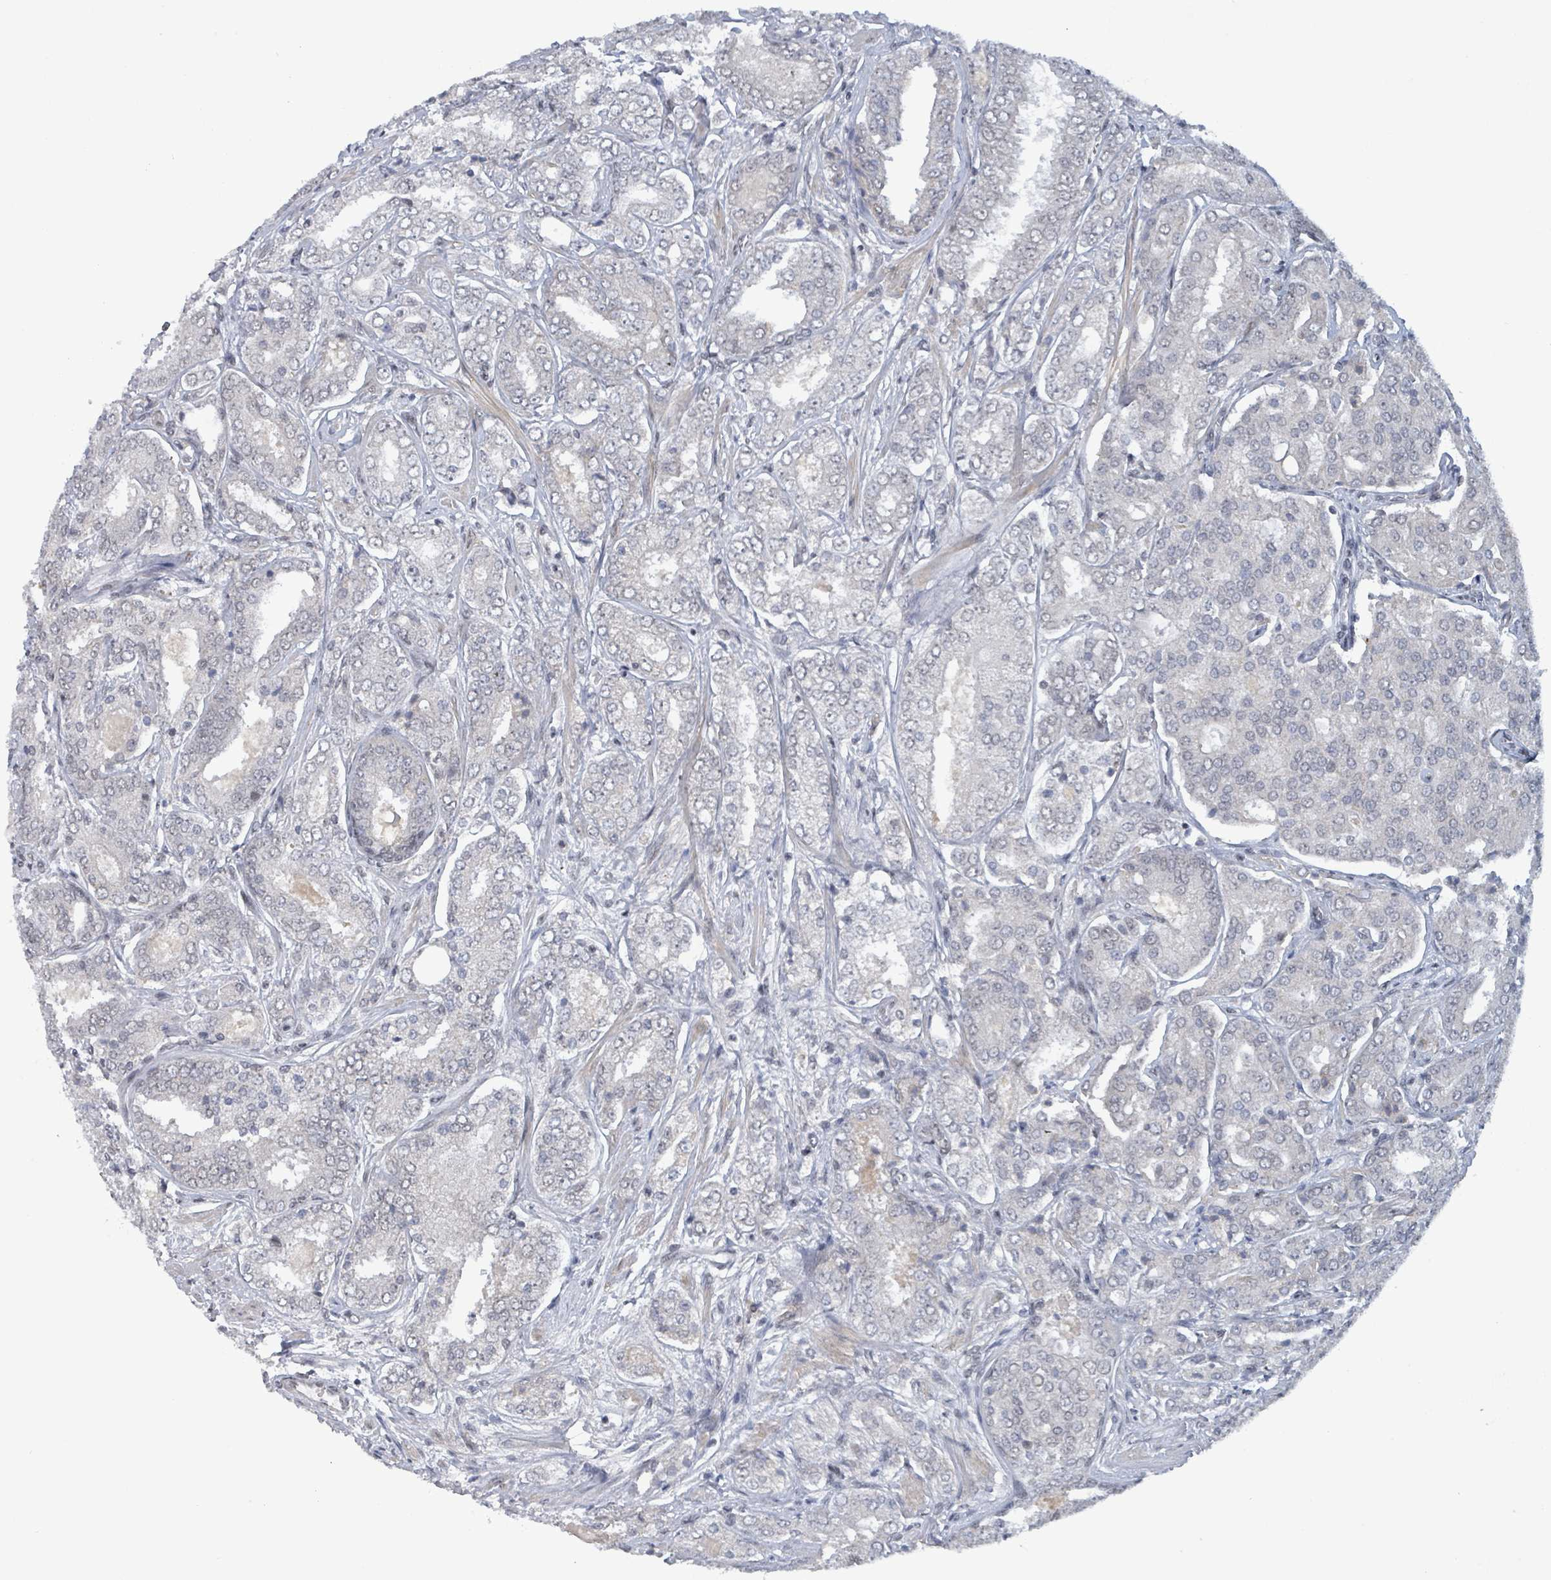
{"staining": {"intensity": "negative", "quantity": "none", "location": "none"}, "tissue": "prostate cancer", "cell_type": "Tumor cells", "image_type": "cancer", "snomed": [{"axis": "morphology", "description": "Adenocarcinoma, High grade"}, {"axis": "topography", "description": "Prostate"}], "caption": "High-grade adenocarcinoma (prostate) was stained to show a protein in brown. There is no significant staining in tumor cells.", "gene": "BANP", "patient": {"sex": "male", "age": 63}}